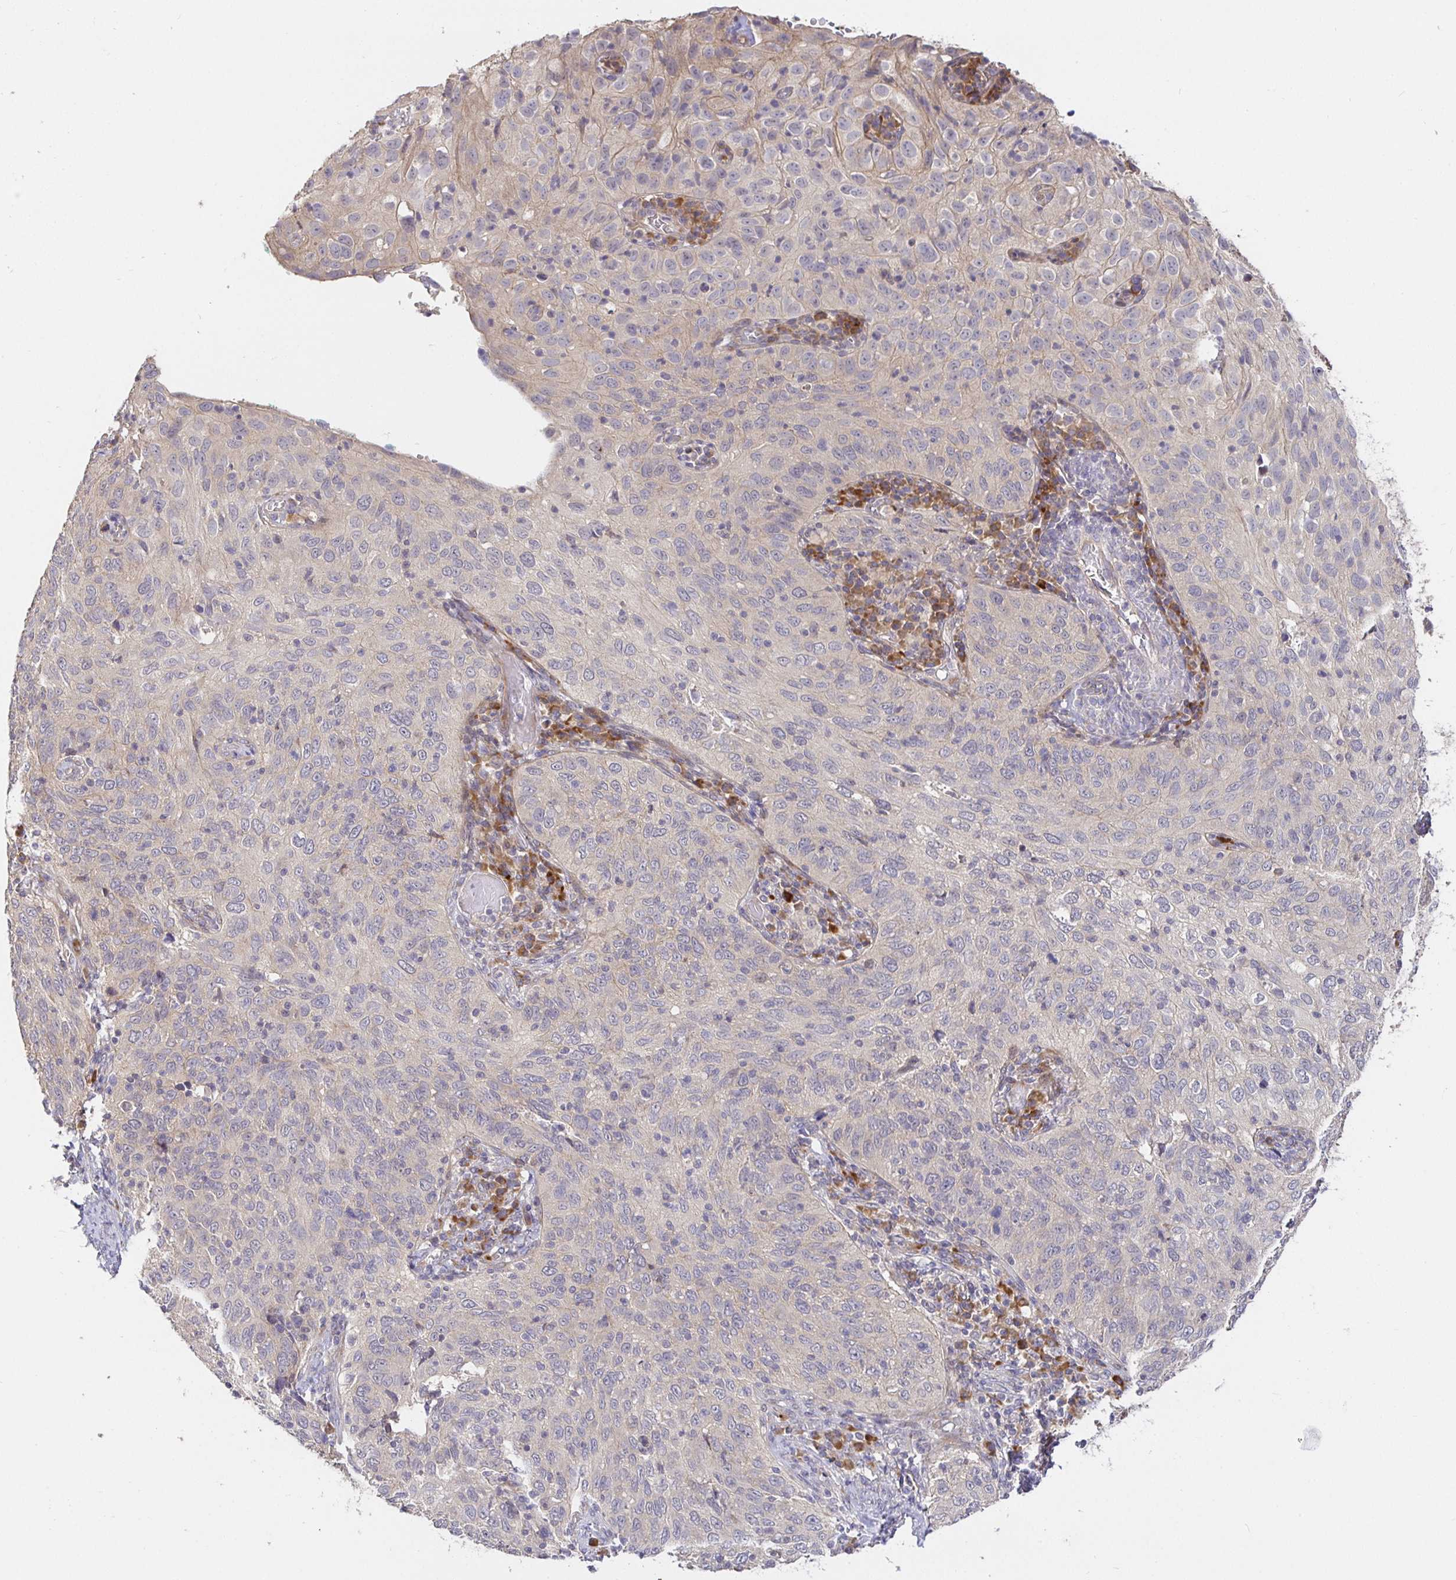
{"staining": {"intensity": "negative", "quantity": "none", "location": "none"}, "tissue": "cervical cancer", "cell_type": "Tumor cells", "image_type": "cancer", "snomed": [{"axis": "morphology", "description": "Squamous cell carcinoma, NOS"}, {"axis": "topography", "description": "Cervix"}], "caption": "An image of cervical cancer stained for a protein exhibits no brown staining in tumor cells. (Immunohistochemistry (ihc), brightfield microscopy, high magnification).", "gene": "ZDHHC11", "patient": {"sex": "female", "age": 52}}